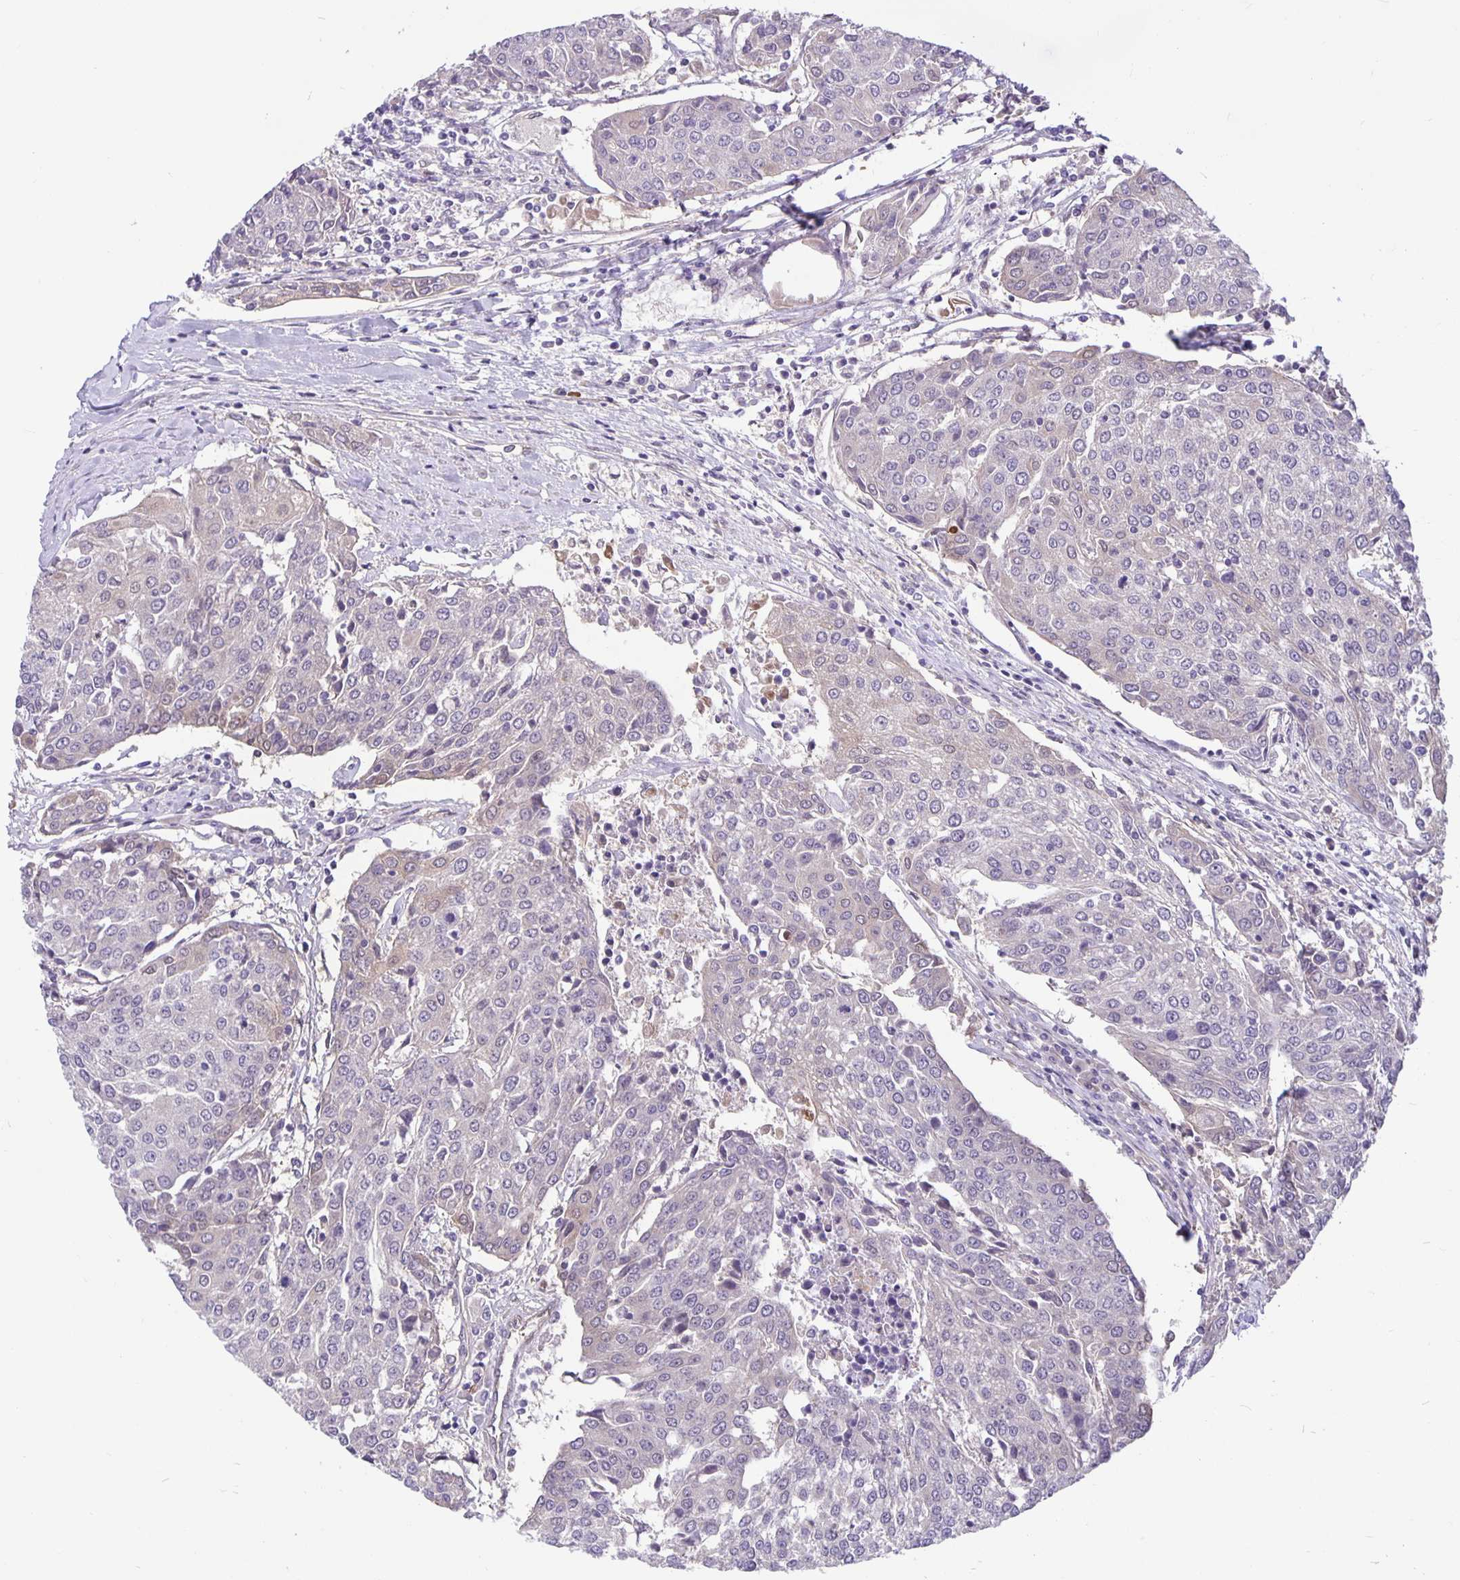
{"staining": {"intensity": "negative", "quantity": "none", "location": "none"}, "tissue": "urothelial cancer", "cell_type": "Tumor cells", "image_type": "cancer", "snomed": [{"axis": "morphology", "description": "Urothelial carcinoma, High grade"}, {"axis": "topography", "description": "Urinary bladder"}], "caption": "IHC micrograph of high-grade urothelial carcinoma stained for a protein (brown), which demonstrates no staining in tumor cells.", "gene": "TAX1BP3", "patient": {"sex": "female", "age": 85}}